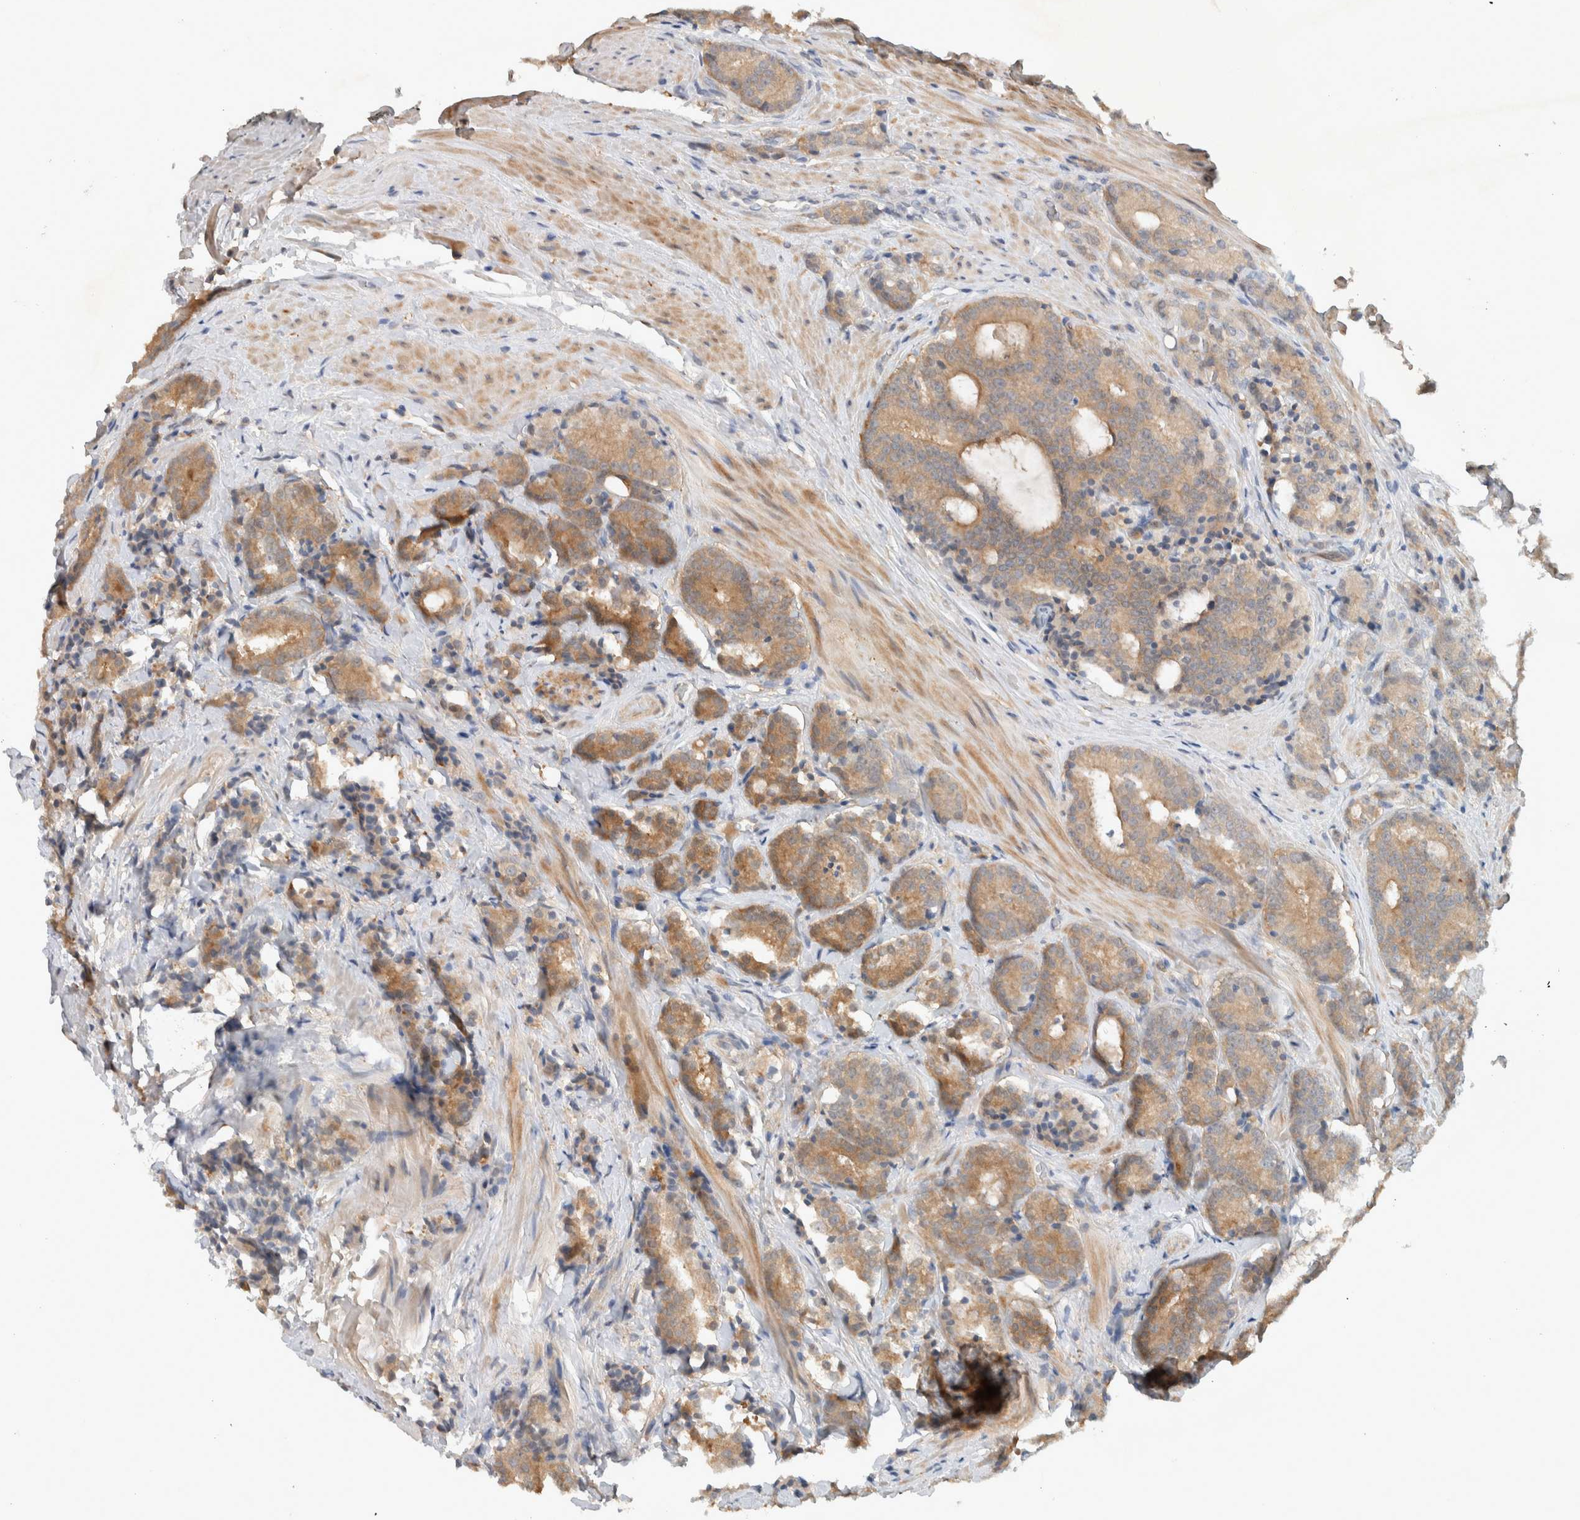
{"staining": {"intensity": "moderate", "quantity": ">75%", "location": "cytoplasmic/membranous"}, "tissue": "prostate cancer", "cell_type": "Tumor cells", "image_type": "cancer", "snomed": [{"axis": "morphology", "description": "Adenocarcinoma, High grade"}, {"axis": "topography", "description": "Prostate"}], "caption": "Adenocarcinoma (high-grade) (prostate) tissue reveals moderate cytoplasmic/membranous expression in about >75% of tumor cells, visualized by immunohistochemistry.", "gene": "DEPTOR", "patient": {"sex": "male", "age": 61}}